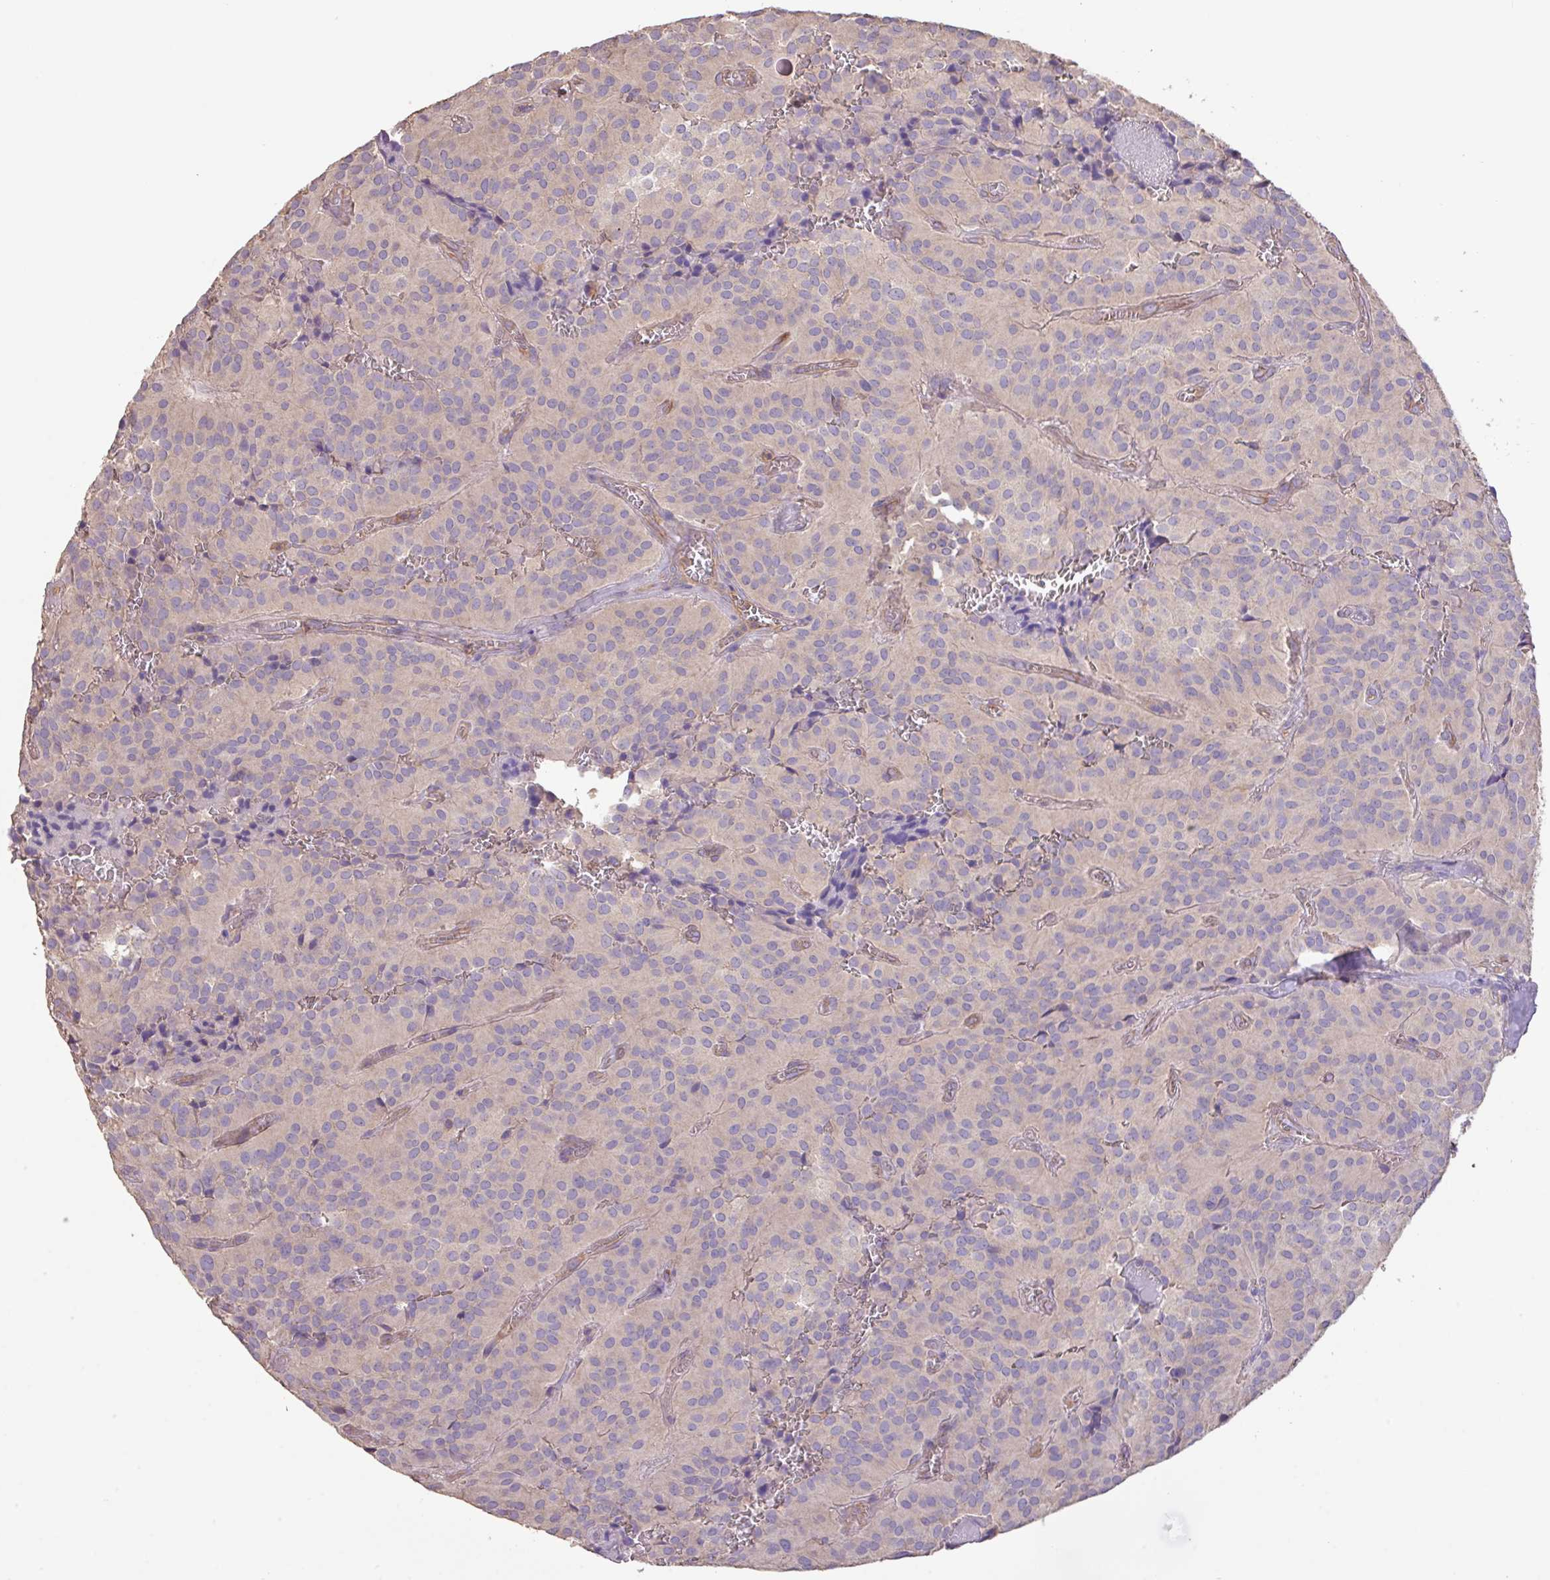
{"staining": {"intensity": "negative", "quantity": "none", "location": "none"}, "tissue": "glioma", "cell_type": "Tumor cells", "image_type": "cancer", "snomed": [{"axis": "morphology", "description": "Glioma, malignant, Low grade"}, {"axis": "topography", "description": "Brain"}], "caption": "Malignant glioma (low-grade) was stained to show a protein in brown. There is no significant staining in tumor cells. (Brightfield microscopy of DAB immunohistochemistry at high magnification).", "gene": "CALML4", "patient": {"sex": "male", "age": 42}}